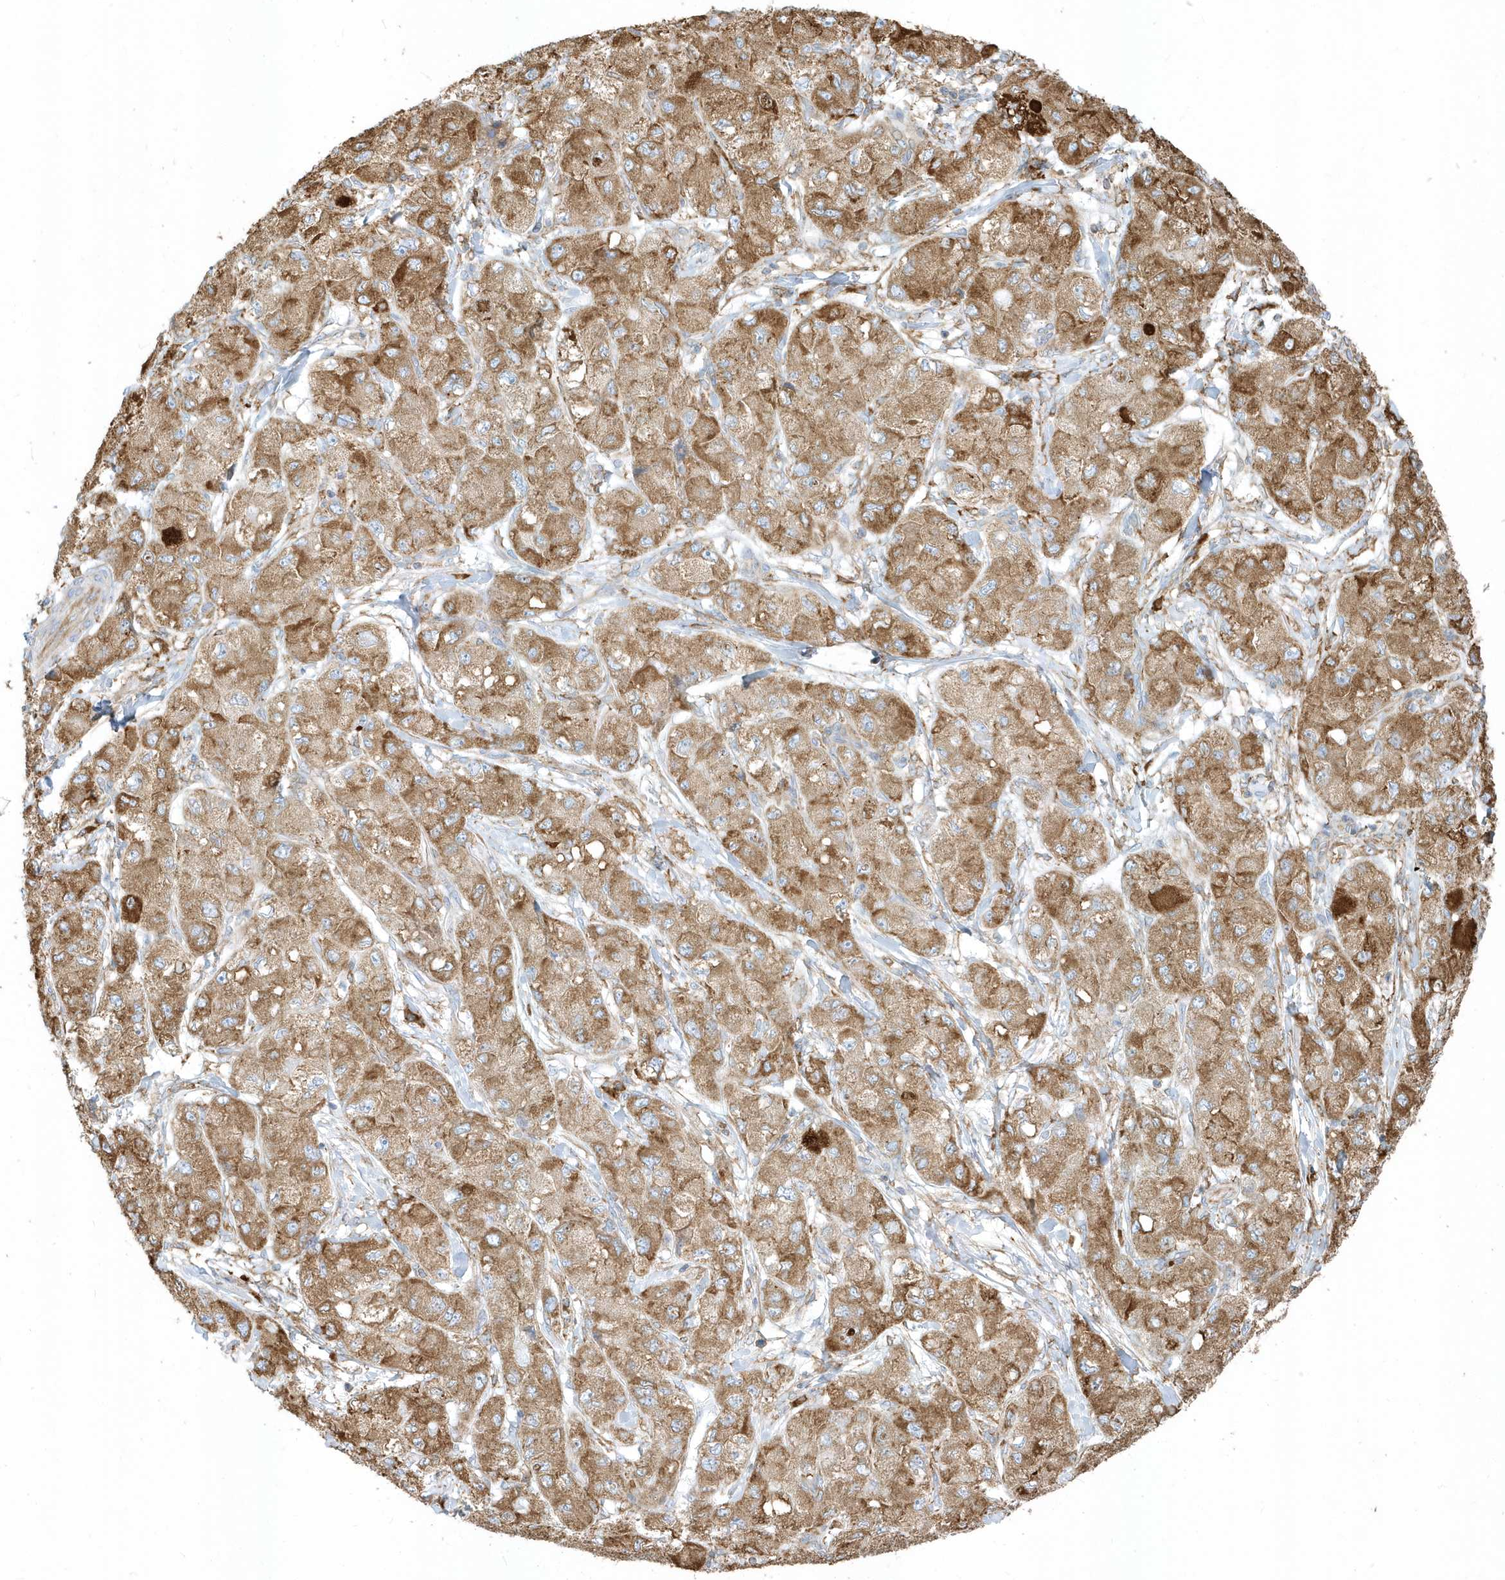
{"staining": {"intensity": "strong", "quantity": ">75%", "location": "cytoplasmic/membranous"}, "tissue": "liver cancer", "cell_type": "Tumor cells", "image_type": "cancer", "snomed": [{"axis": "morphology", "description": "Carcinoma, Hepatocellular, NOS"}, {"axis": "topography", "description": "Liver"}], "caption": "The image reveals a brown stain indicating the presence of a protein in the cytoplasmic/membranous of tumor cells in liver hepatocellular carcinoma.", "gene": "PDIA6", "patient": {"sex": "male", "age": 80}}